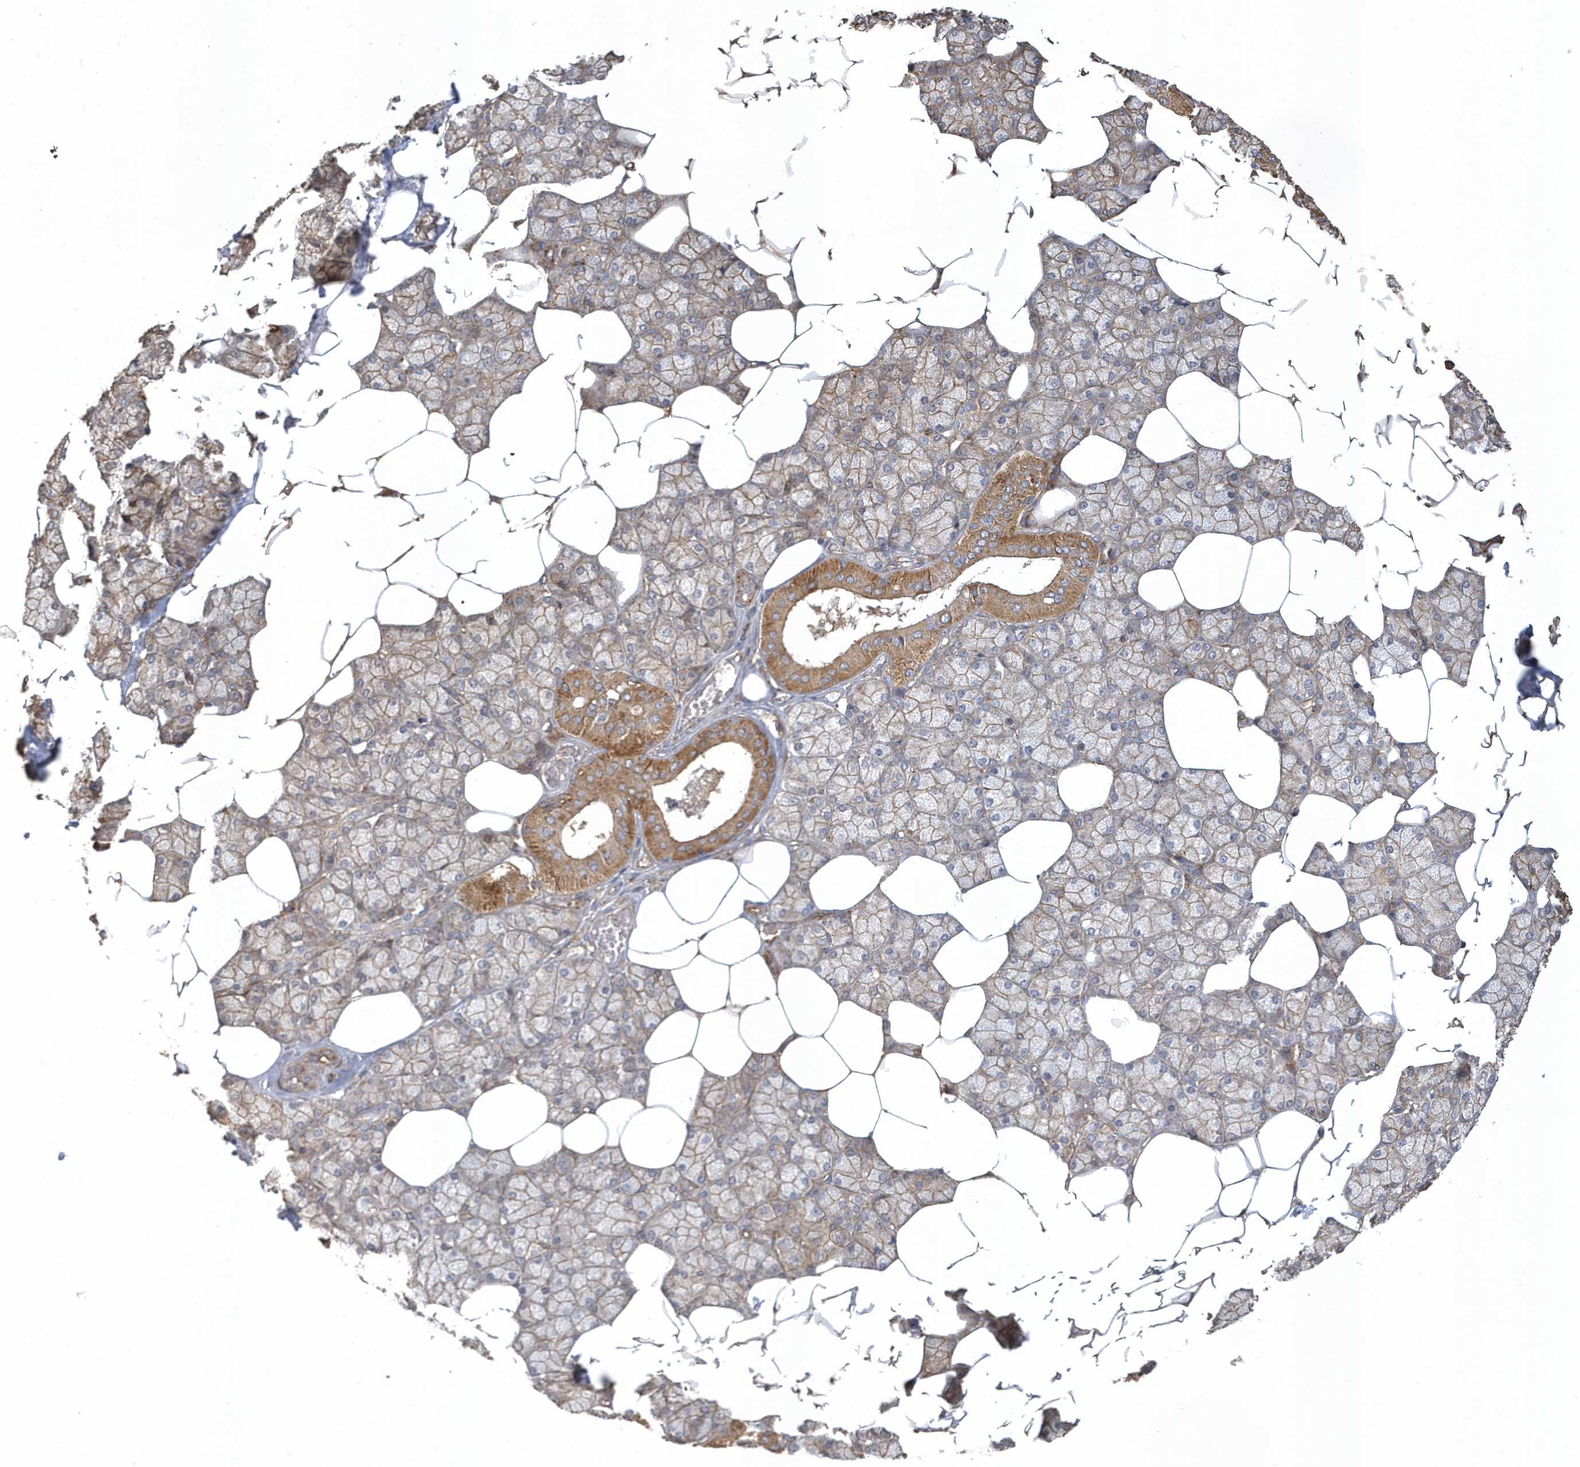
{"staining": {"intensity": "moderate", "quantity": "25%-75%", "location": "cytoplasmic/membranous"}, "tissue": "salivary gland", "cell_type": "Glandular cells", "image_type": "normal", "snomed": [{"axis": "morphology", "description": "Normal tissue, NOS"}, {"axis": "topography", "description": "Salivary gland"}], "caption": "IHC micrograph of benign salivary gland: salivary gland stained using immunohistochemistry shows medium levels of moderate protein expression localized specifically in the cytoplasmic/membranous of glandular cells, appearing as a cytoplasmic/membranous brown color.", "gene": "TRAIP", "patient": {"sex": "male", "age": 62}}